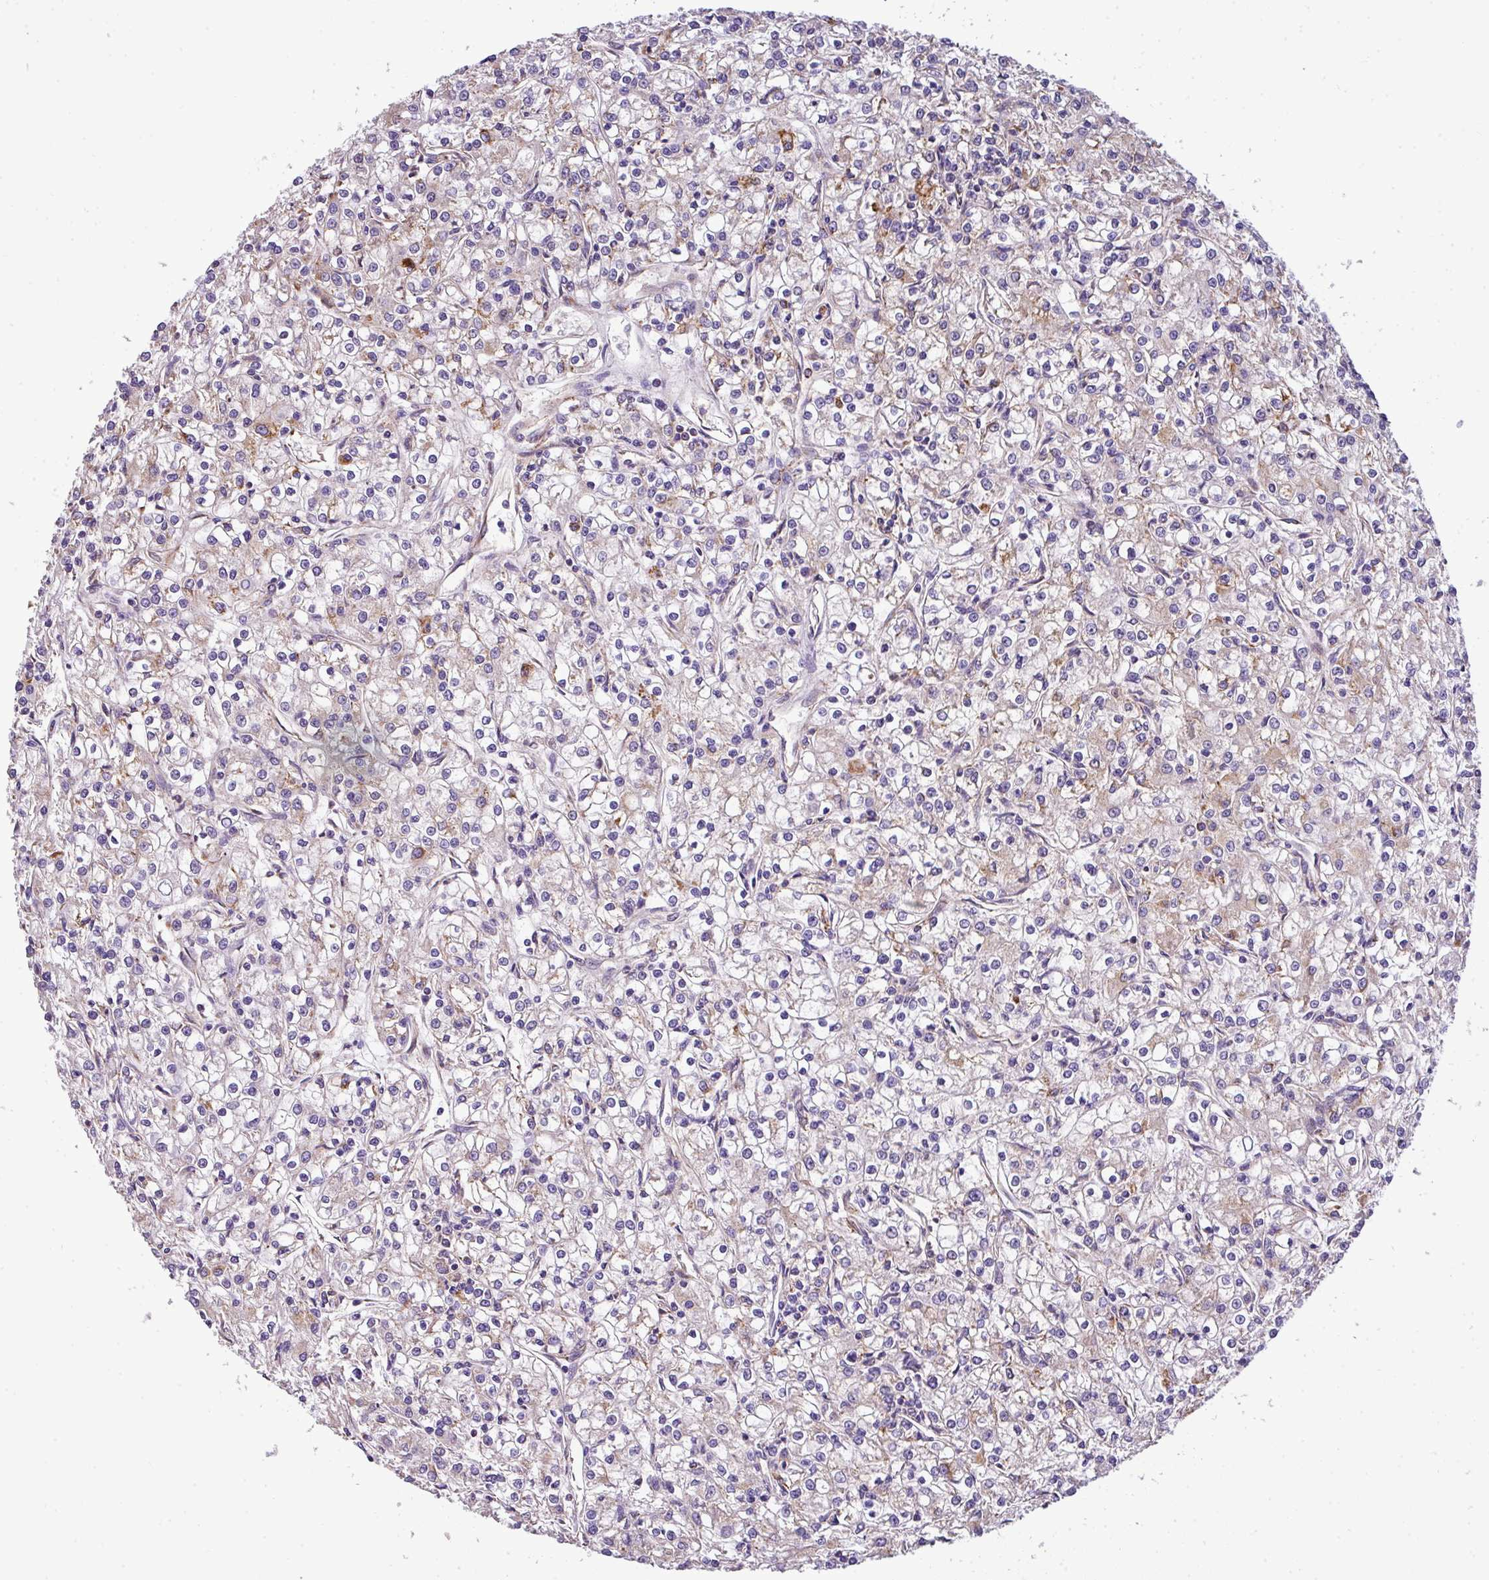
{"staining": {"intensity": "weak", "quantity": "25%-75%", "location": "cytoplasmic/membranous"}, "tissue": "renal cancer", "cell_type": "Tumor cells", "image_type": "cancer", "snomed": [{"axis": "morphology", "description": "Adenocarcinoma, NOS"}, {"axis": "topography", "description": "Kidney"}], "caption": "Renal cancer (adenocarcinoma) stained with DAB (3,3'-diaminobenzidine) IHC exhibits low levels of weak cytoplasmic/membranous expression in about 25%-75% of tumor cells.", "gene": "ANXA2R", "patient": {"sex": "female", "age": 59}}